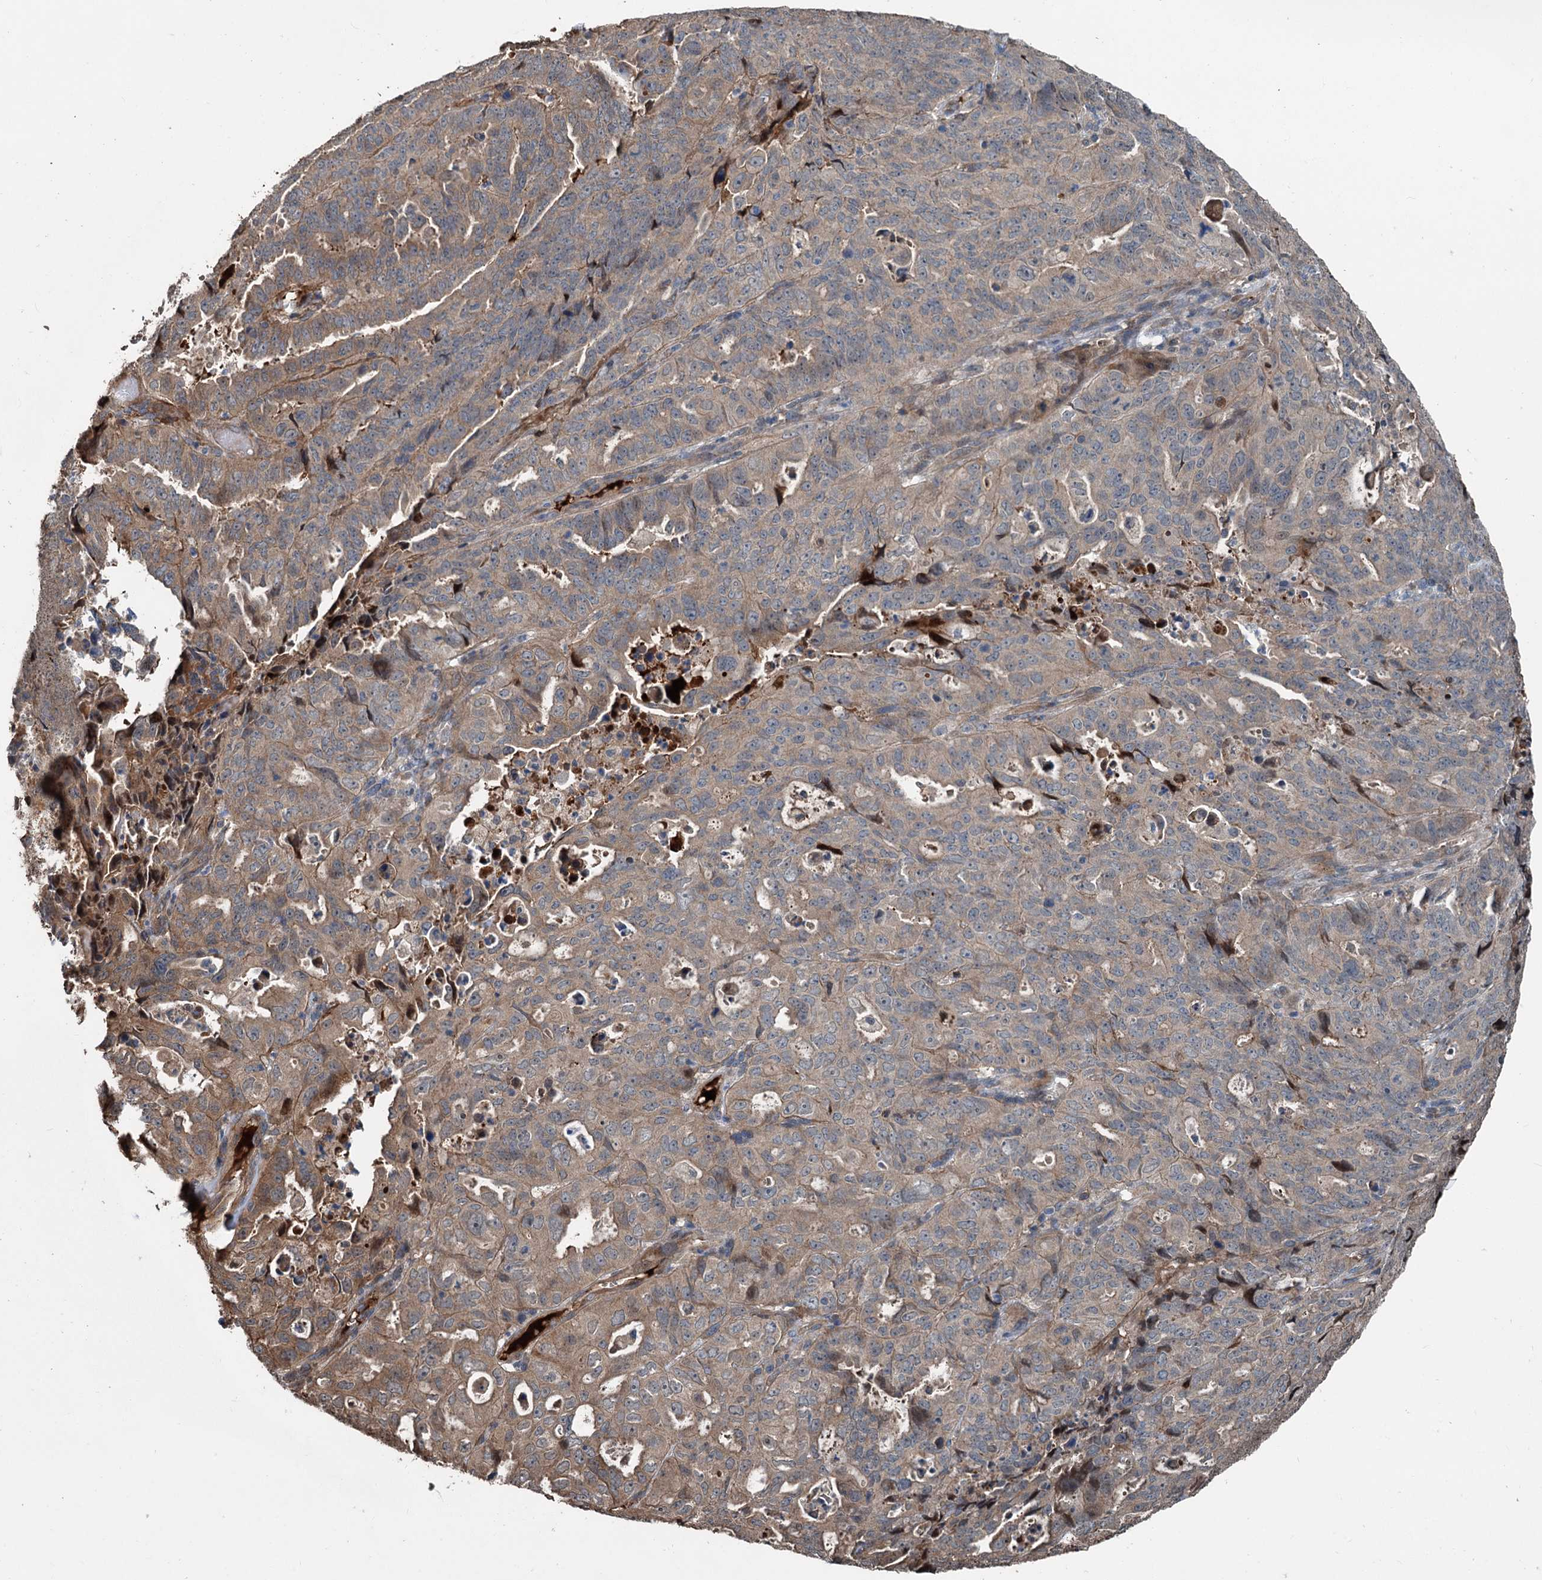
{"staining": {"intensity": "moderate", "quantity": "25%-75%", "location": "cytoplasmic/membranous"}, "tissue": "endometrial cancer", "cell_type": "Tumor cells", "image_type": "cancer", "snomed": [{"axis": "morphology", "description": "Adenocarcinoma, NOS"}, {"axis": "topography", "description": "Endometrium"}], "caption": "Brown immunohistochemical staining in human adenocarcinoma (endometrial) demonstrates moderate cytoplasmic/membranous expression in approximately 25%-75% of tumor cells.", "gene": "TEDC1", "patient": {"sex": "female", "age": 65}}